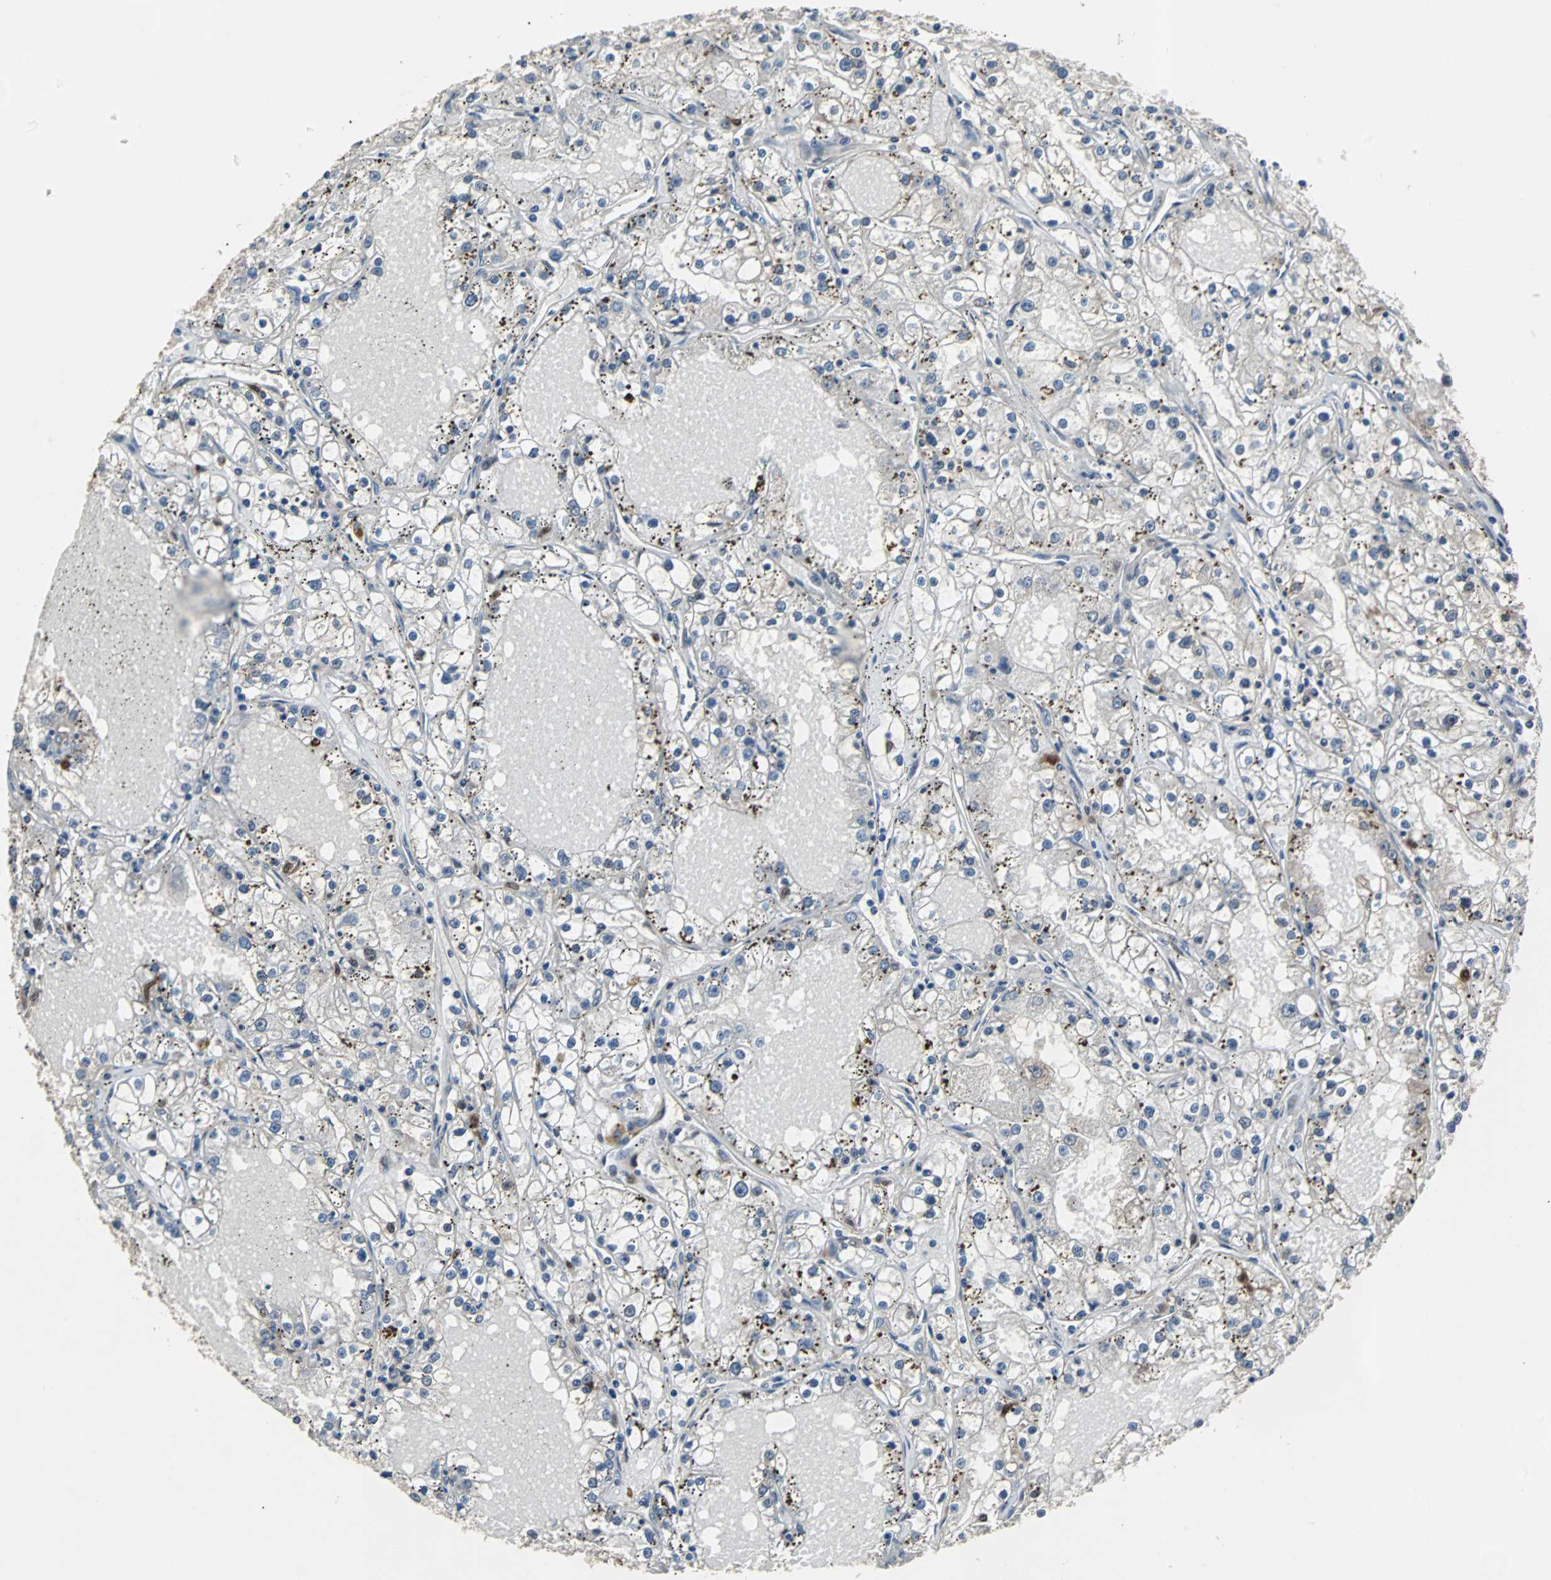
{"staining": {"intensity": "negative", "quantity": "none", "location": "none"}, "tissue": "renal cancer", "cell_type": "Tumor cells", "image_type": "cancer", "snomed": [{"axis": "morphology", "description": "Adenocarcinoma, NOS"}, {"axis": "topography", "description": "Kidney"}], "caption": "This is an immunohistochemistry (IHC) image of renal cancer (adenocarcinoma). There is no staining in tumor cells.", "gene": "PAK1", "patient": {"sex": "male", "age": 56}}